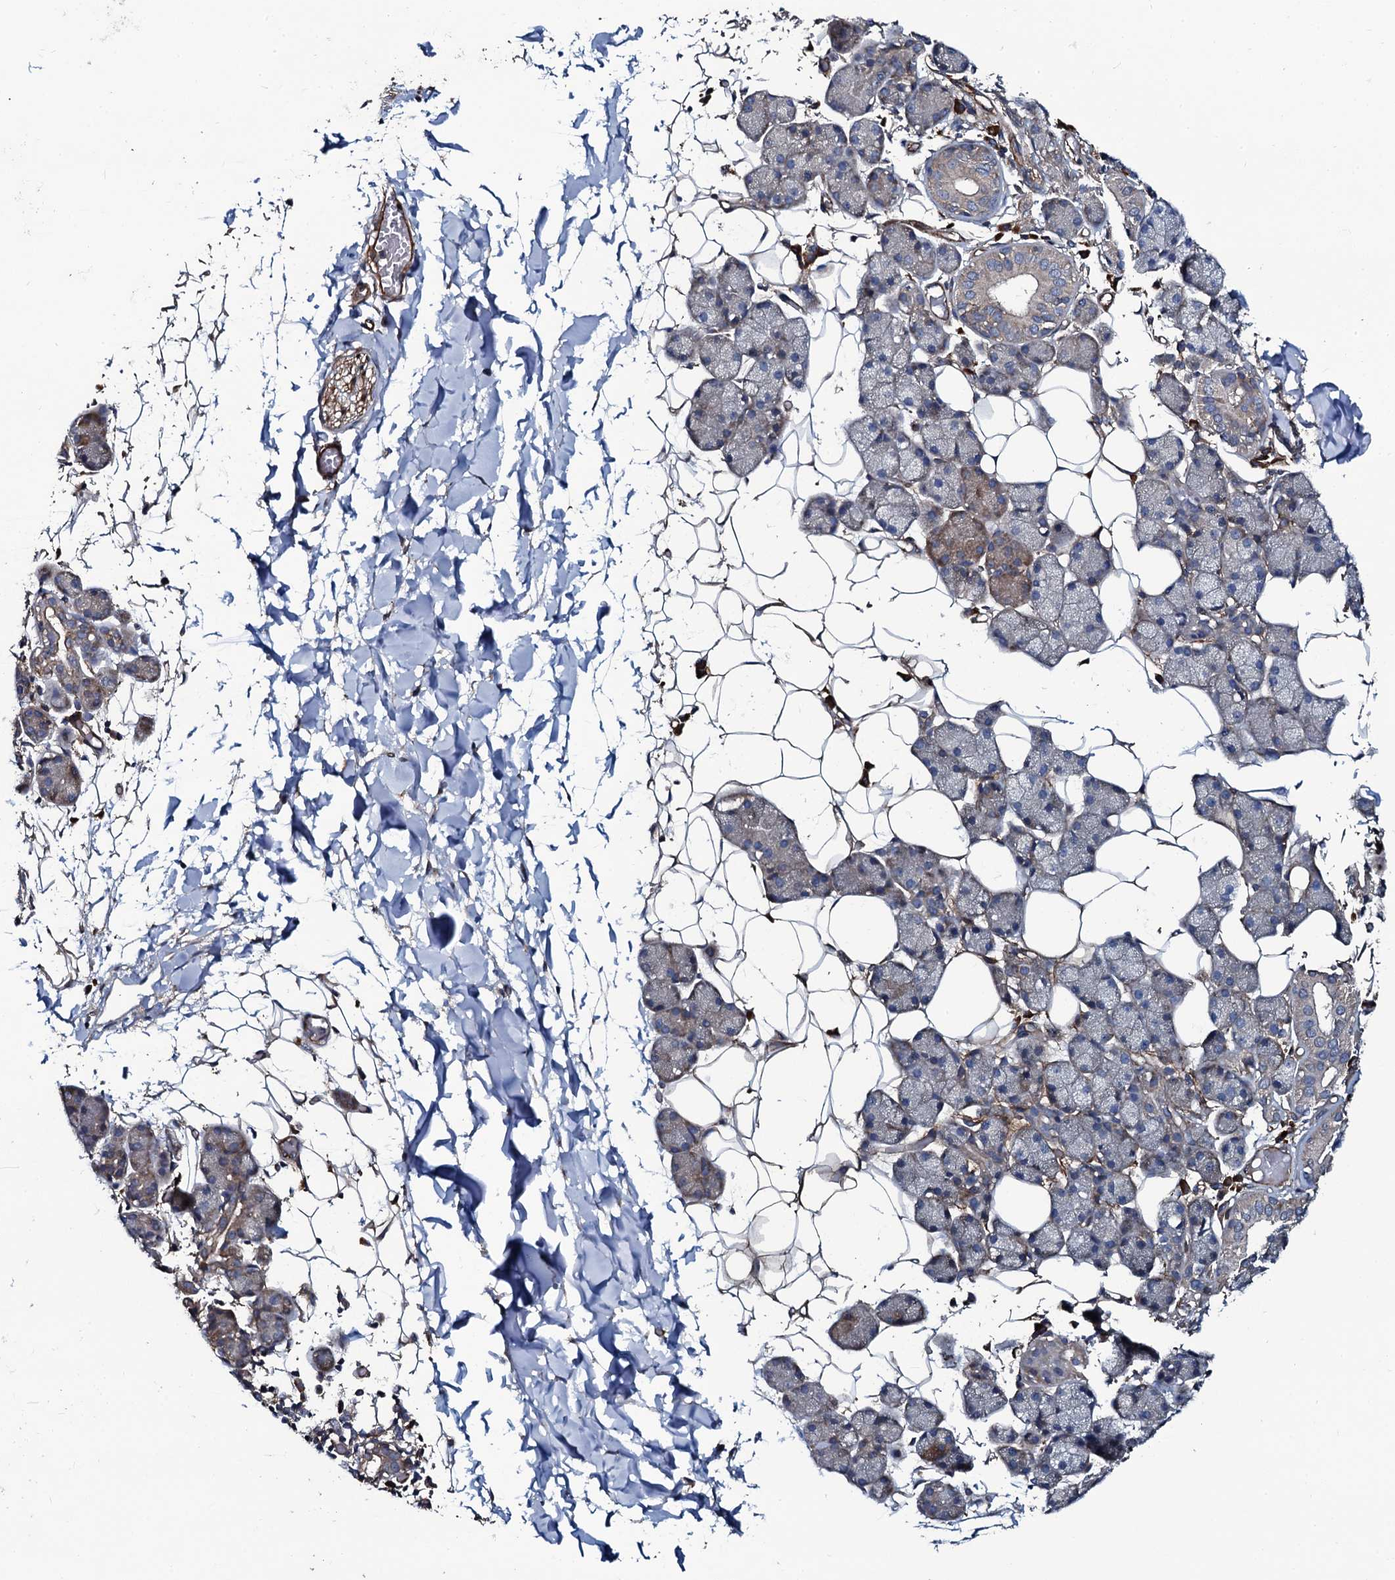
{"staining": {"intensity": "moderate", "quantity": "<25%", "location": "cytoplasmic/membranous"}, "tissue": "salivary gland", "cell_type": "Glandular cells", "image_type": "normal", "snomed": [{"axis": "morphology", "description": "Normal tissue, NOS"}, {"axis": "topography", "description": "Salivary gland"}], "caption": "Protein staining displays moderate cytoplasmic/membranous expression in approximately <25% of glandular cells in unremarkable salivary gland.", "gene": "USPL1", "patient": {"sex": "female", "age": 33}}